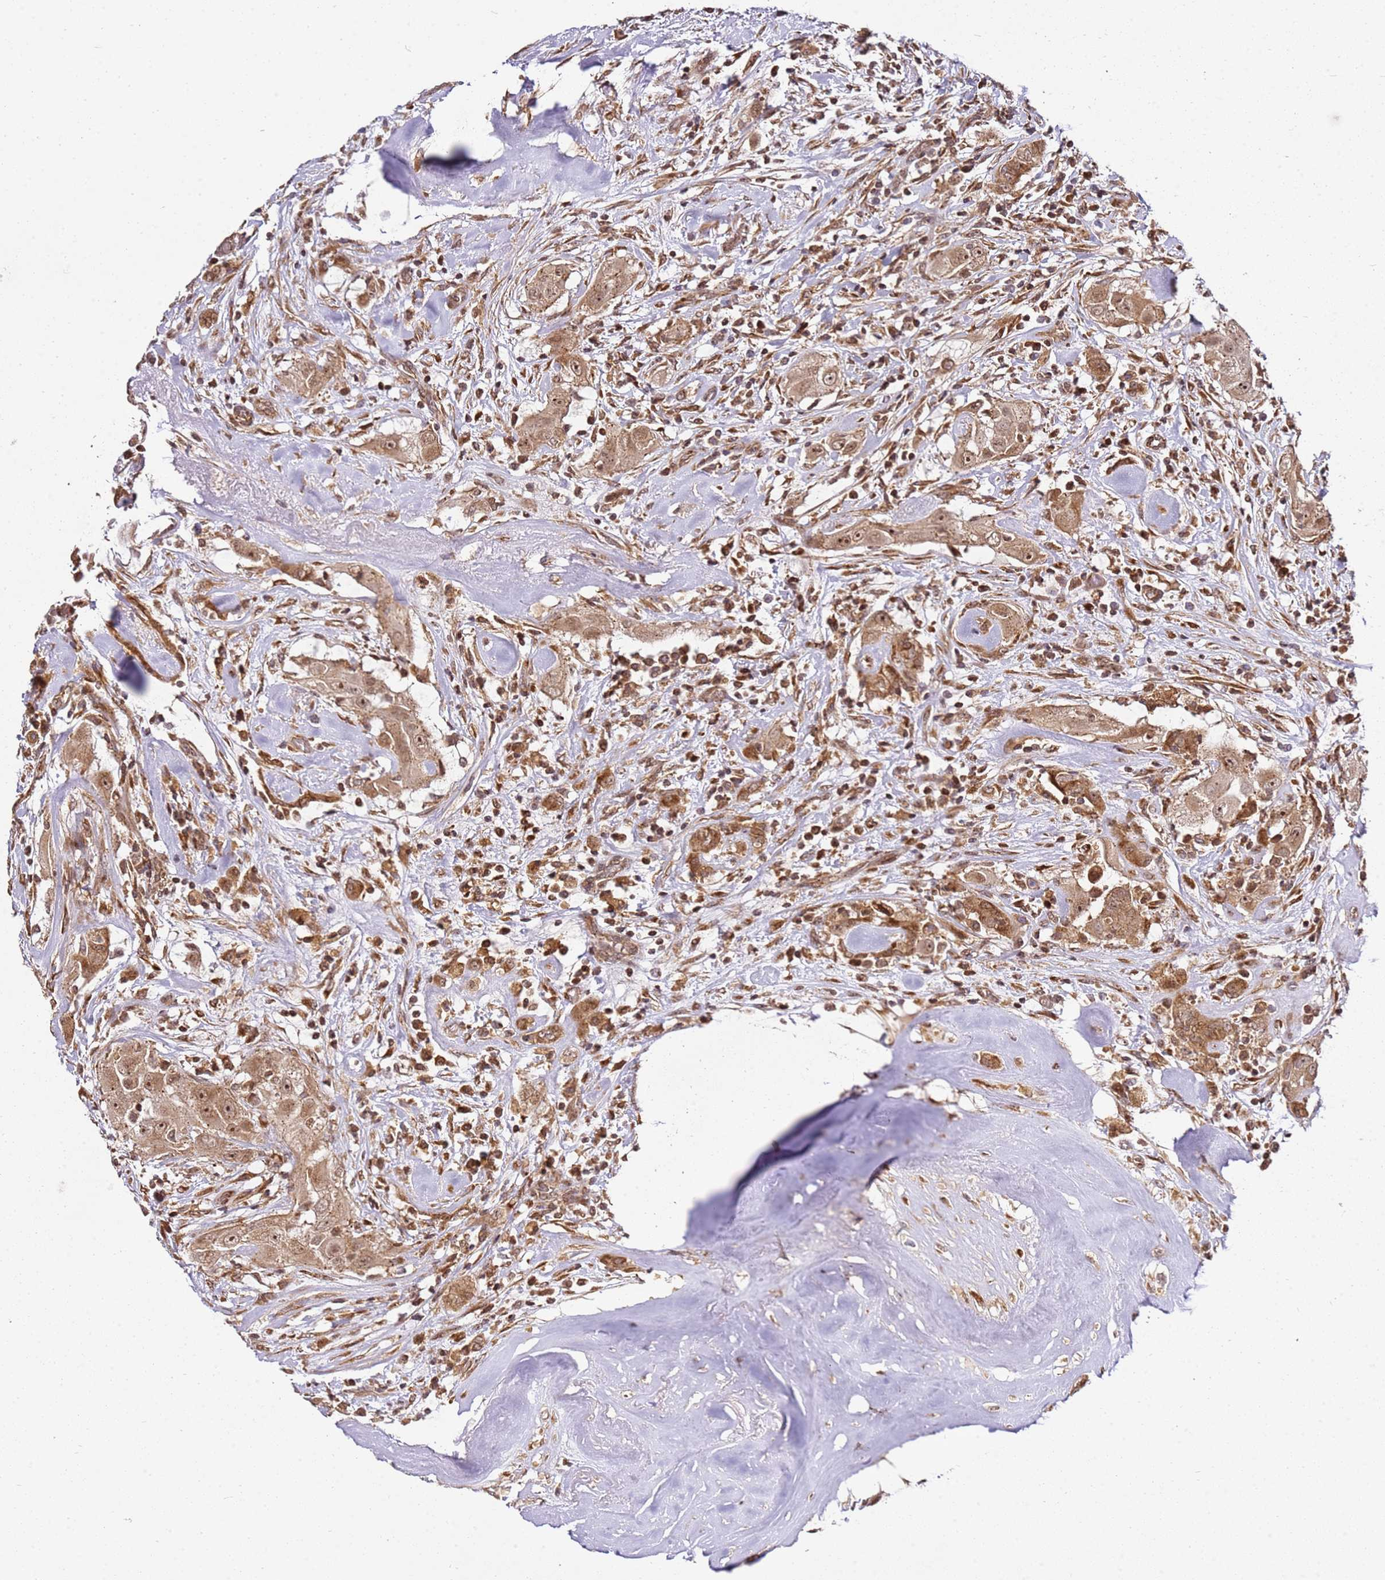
{"staining": {"intensity": "moderate", "quantity": ">75%", "location": "cytoplasmic/membranous,nuclear"}, "tissue": "thyroid cancer", "cell_type": "Tumor cells", "image_type": "cancer", "snomed": [{"axis": "morphology", "description": "Papillary adenocarcinoma, NOS"}, {"axis": "topography", "description": "Thyroid gland"}], "caption": "Immunohistochemistry (IHC) micrograph of neoplastic tissue: human papillary adenocarcinoma (thyroid) stained using IHC exhibits medium levels of moderate protein expression localized specifically in the cytoplasmic/membranous and nuclear of tumor cells, appearing as a cytoplasmic/membranous and nuclear brown color.", "gene": "RASA3", "patient": {"sex": "female", "age": 59}}